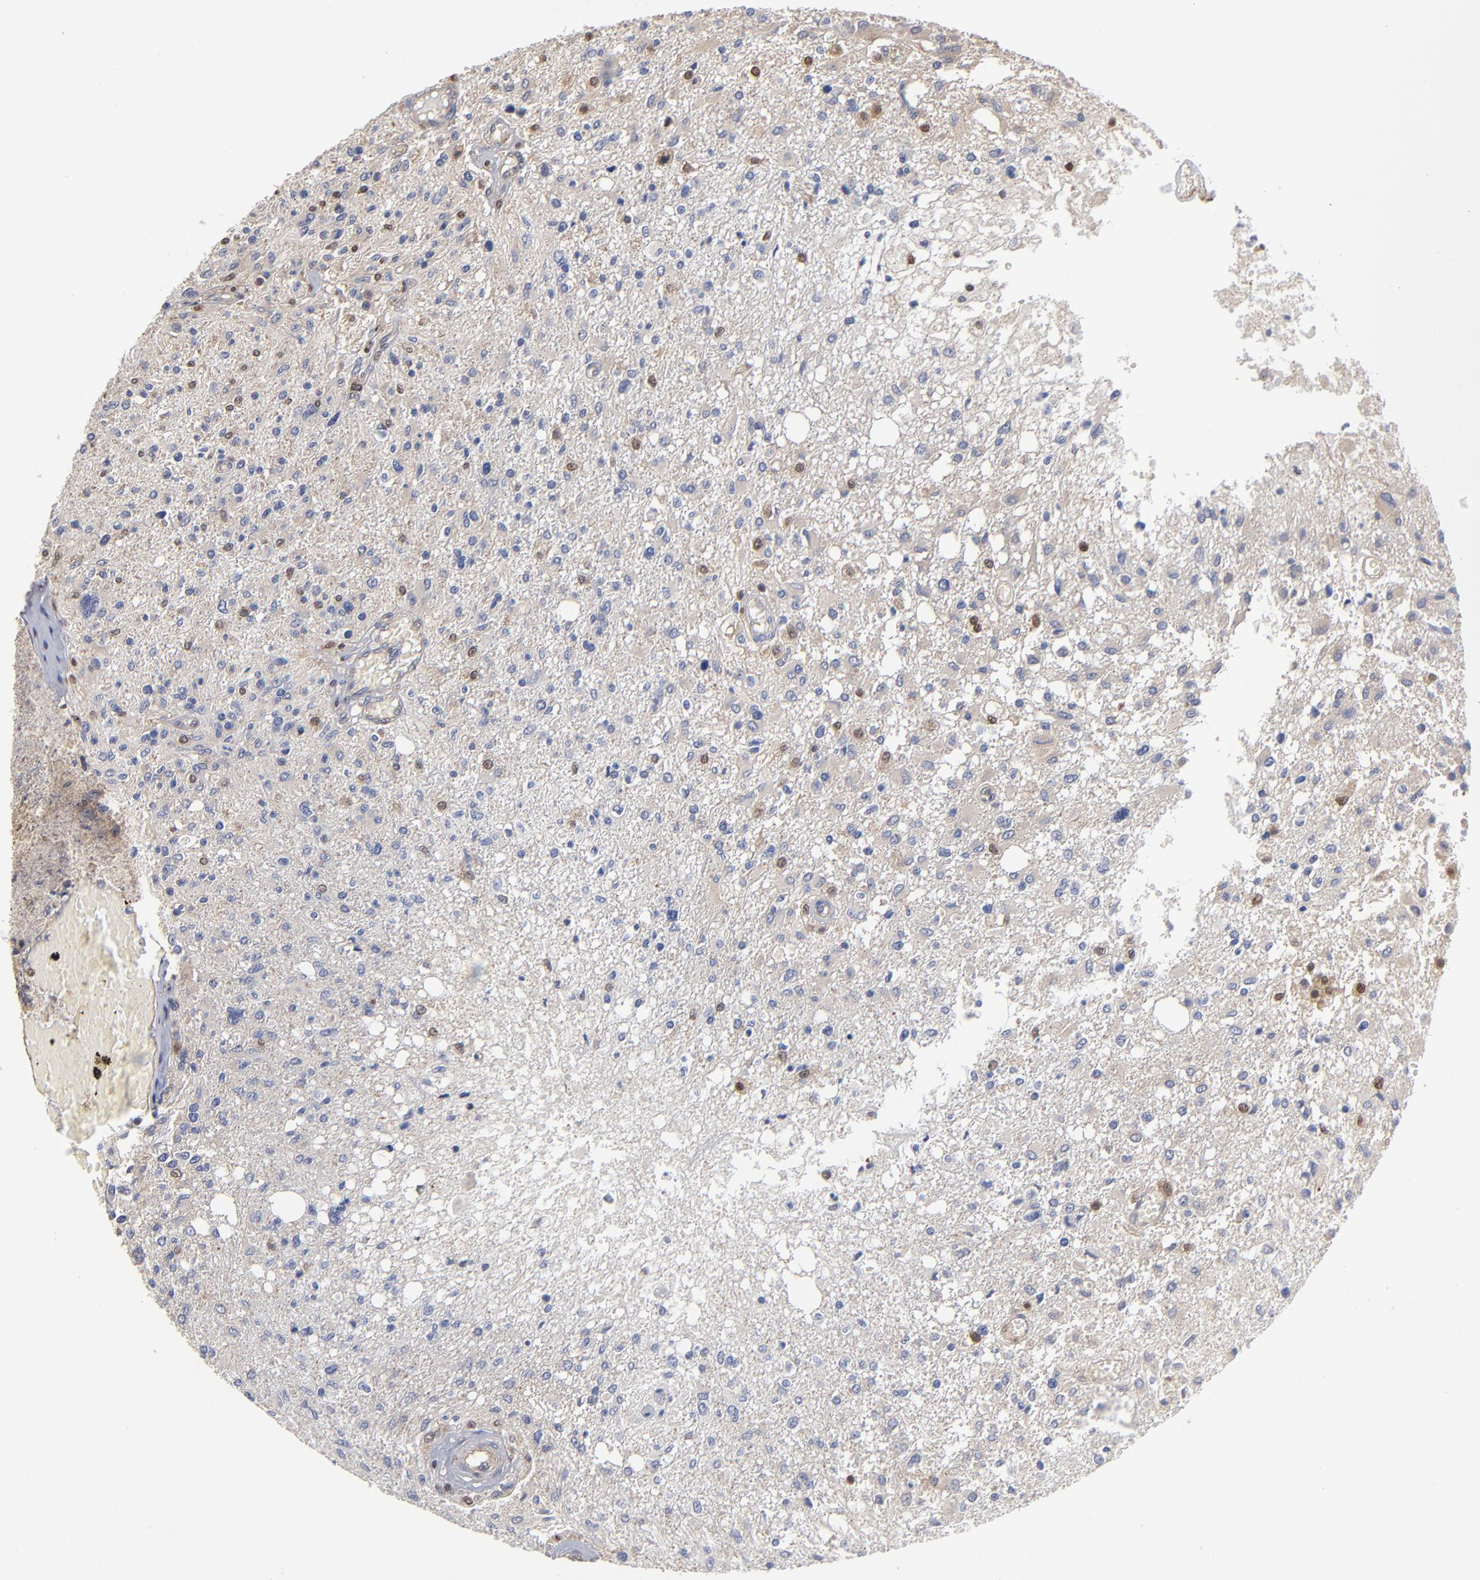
{"staining": {"intensity": "negative", "quantity": "none", "location": "none"}, "tissue": "glioma", "cell_type": "Tumor cells", "image_type": "cancer", "snomed": [{"axis": "morphology", "description": "Glioma, malignant, High grade"}, {"axis": "topography", "description": "Cerebral cortex"}], "caption": "High-grade glioma (malignant) was stained to show a protein in brown. There is no significant staining in tumor cells.", "gene": "ARHGEF6", "patient": {"sex": "male", "age": 76}}